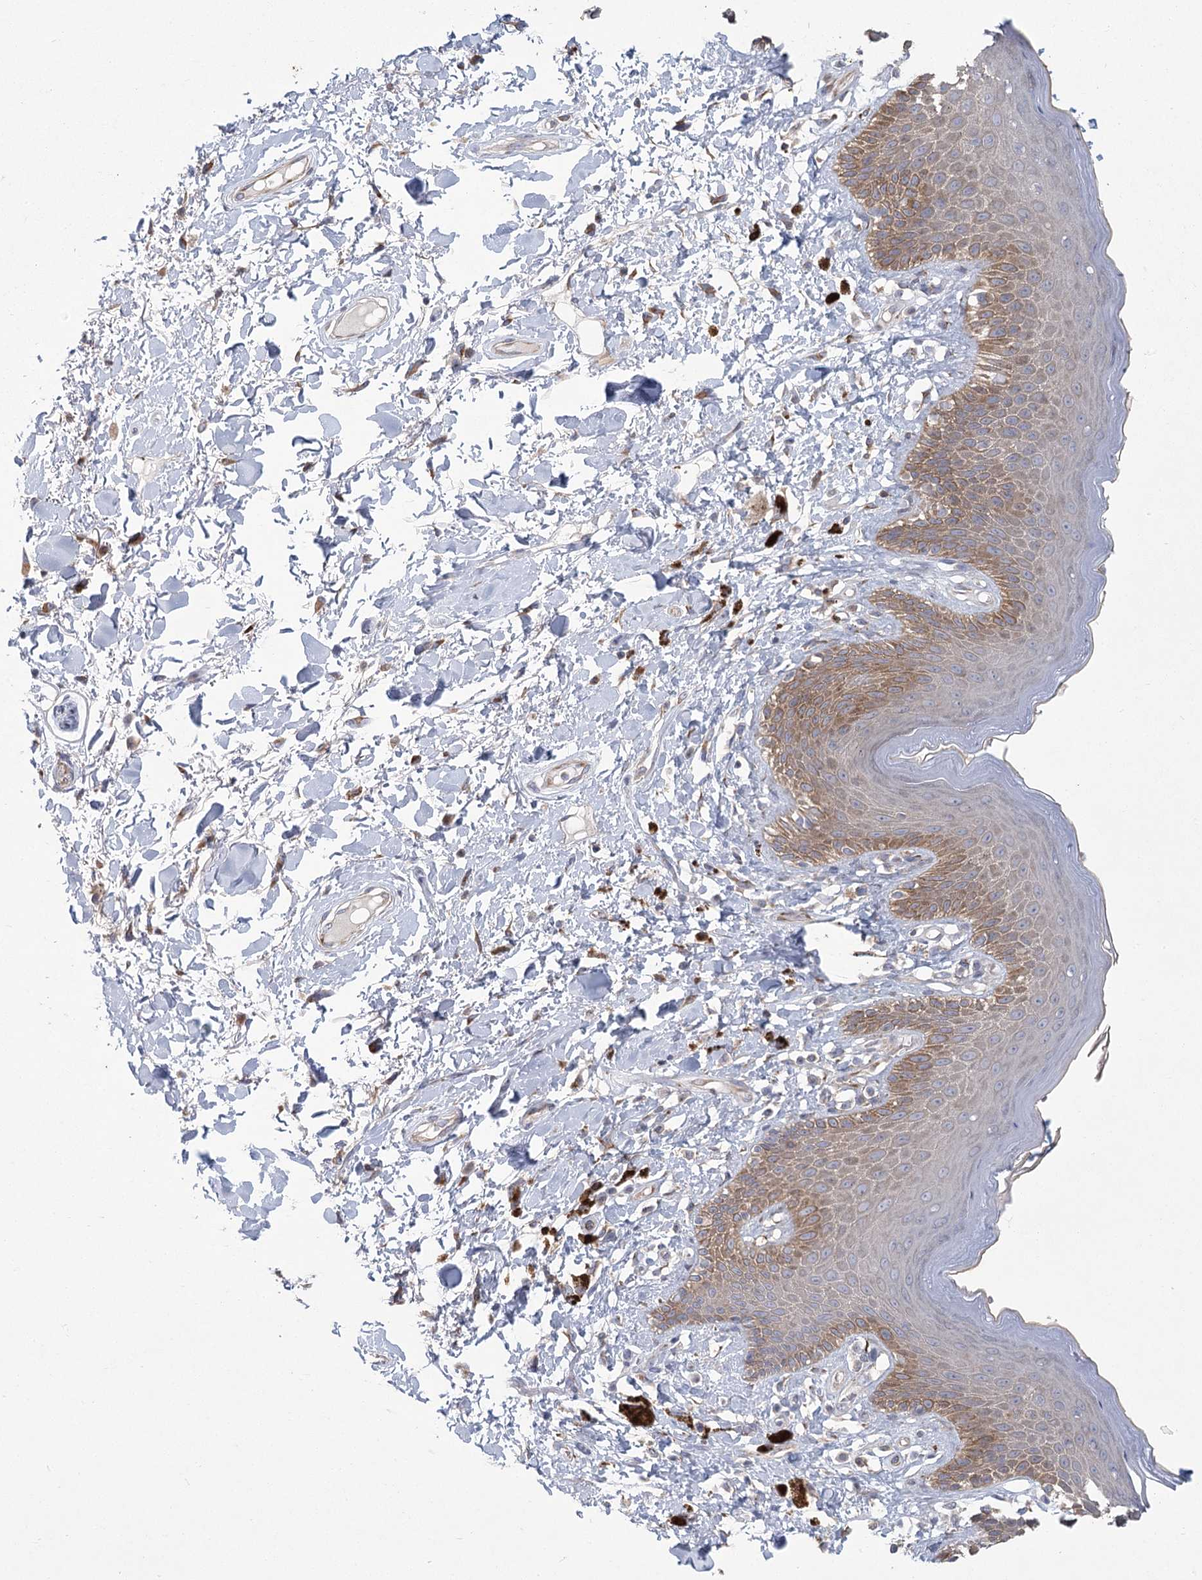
{"staining": {"intensity": "moderate", "quantity": ">75%", "location": "cytoplasmic/membranous"}, "tissue": "skin", "cell_type": "Epidermal cells", "image_type": "normal", "snomed": [{"axis": "morphology", "description": "Normal tissue, NOS"}, {"axis": "topography", "description": "Anal"}], "caption": "Protein expression analysis of benign skin demonstrates moderate cytoplasmic/membranous expression in approximately >75% of epidermal cells. (Stains: DAB (3,3'-diaminobenzidine) in brown, nuclei in blue, Microscopy: brightfield microscopy at high magnification).", "gene": "CNTLN", "patient": {"sex": "female", "age": 78}}